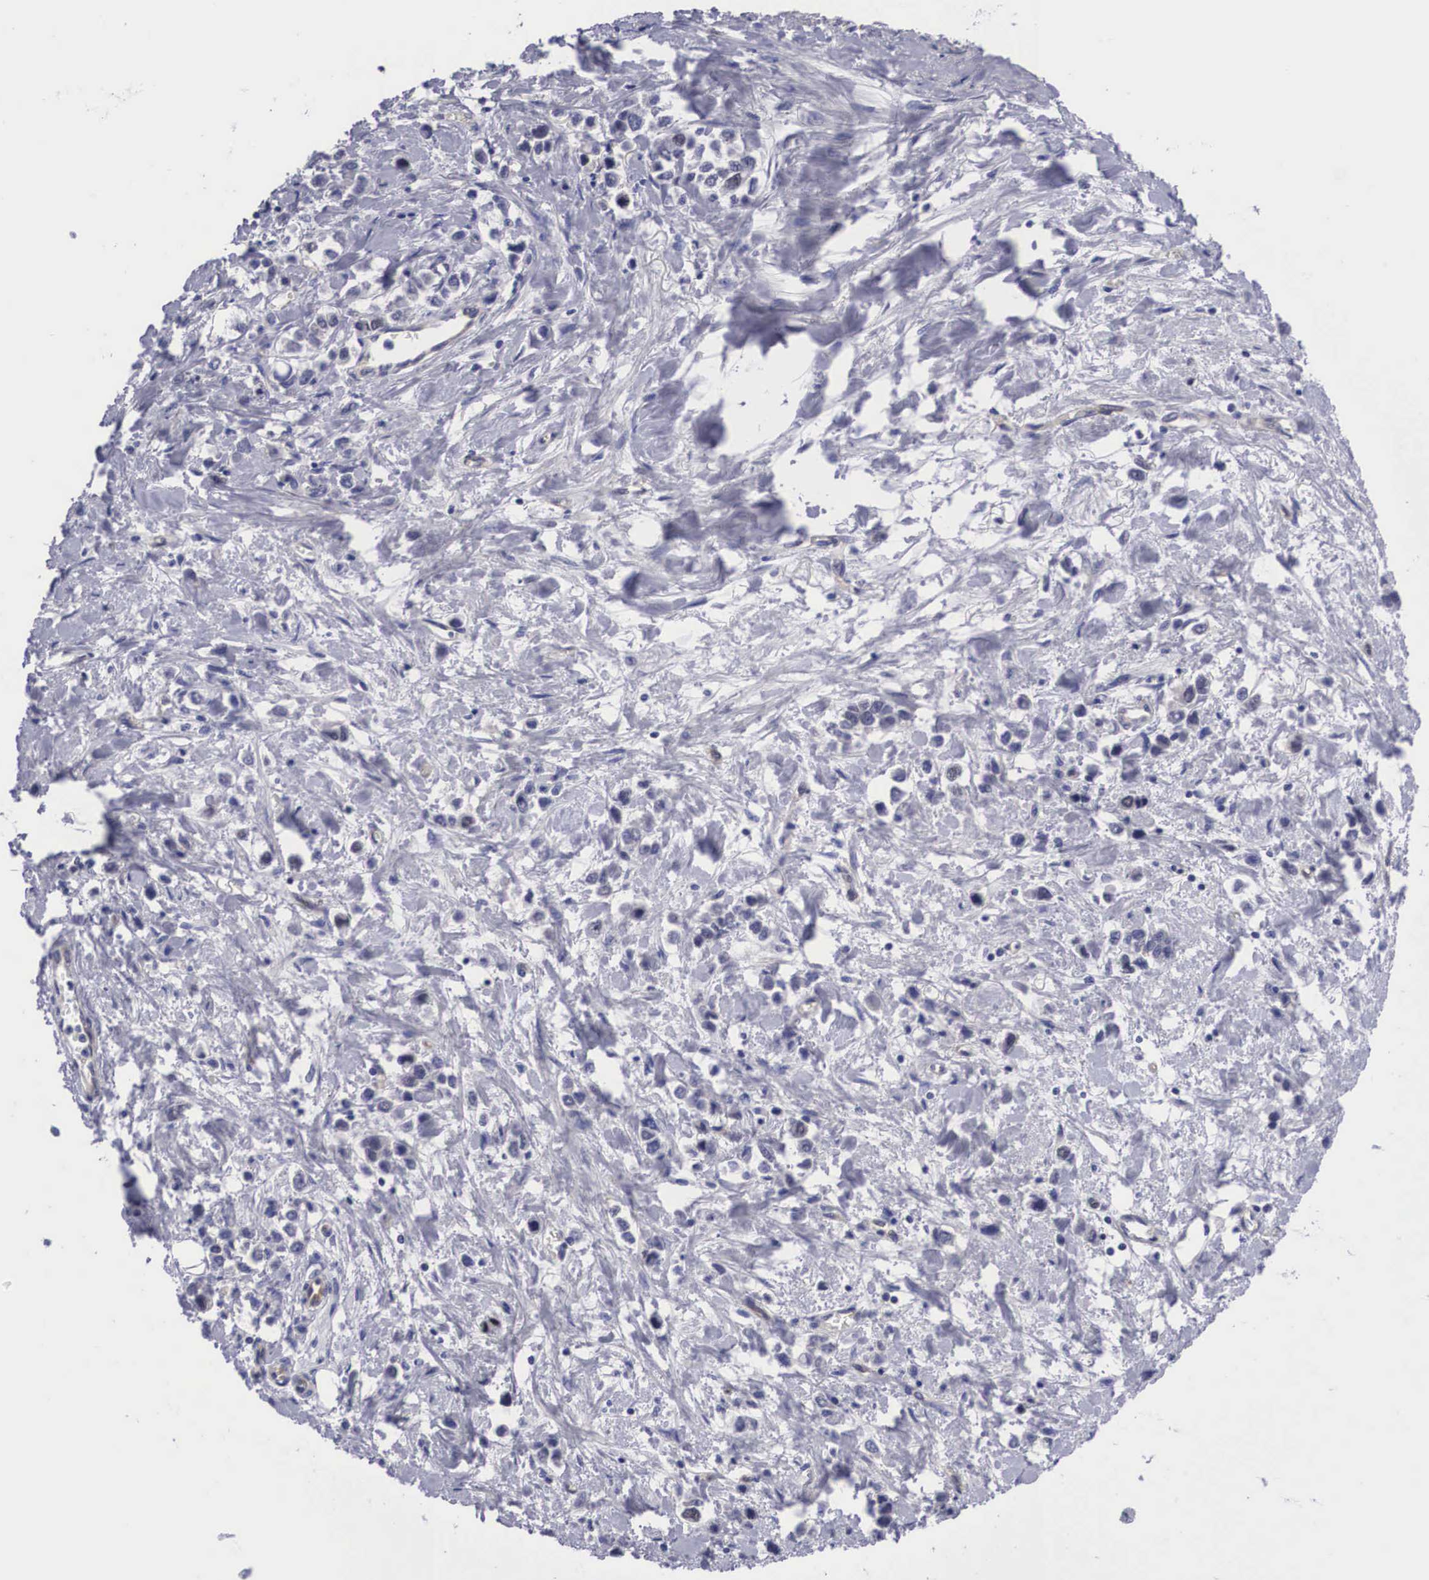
{"staining": {"intensity": "negative", "quantity": "none", "location": "none"}, "tissue": "stomach cancer", "cell_type": "Tumor cells", "image_type": "cancer", "snomed": [{"axis": "morphology", "description": "Adenocarcinoma, NOS"}, {"axis": "topography", "description": "Stomach, upper"}], "caption": "A micrograph of stomach cancer (adenocarcinoma) stained for a protein reveals no brown staining in tumor cells.", "gene": "MAST4", "patient": {"sex": "male", "age": 76}}